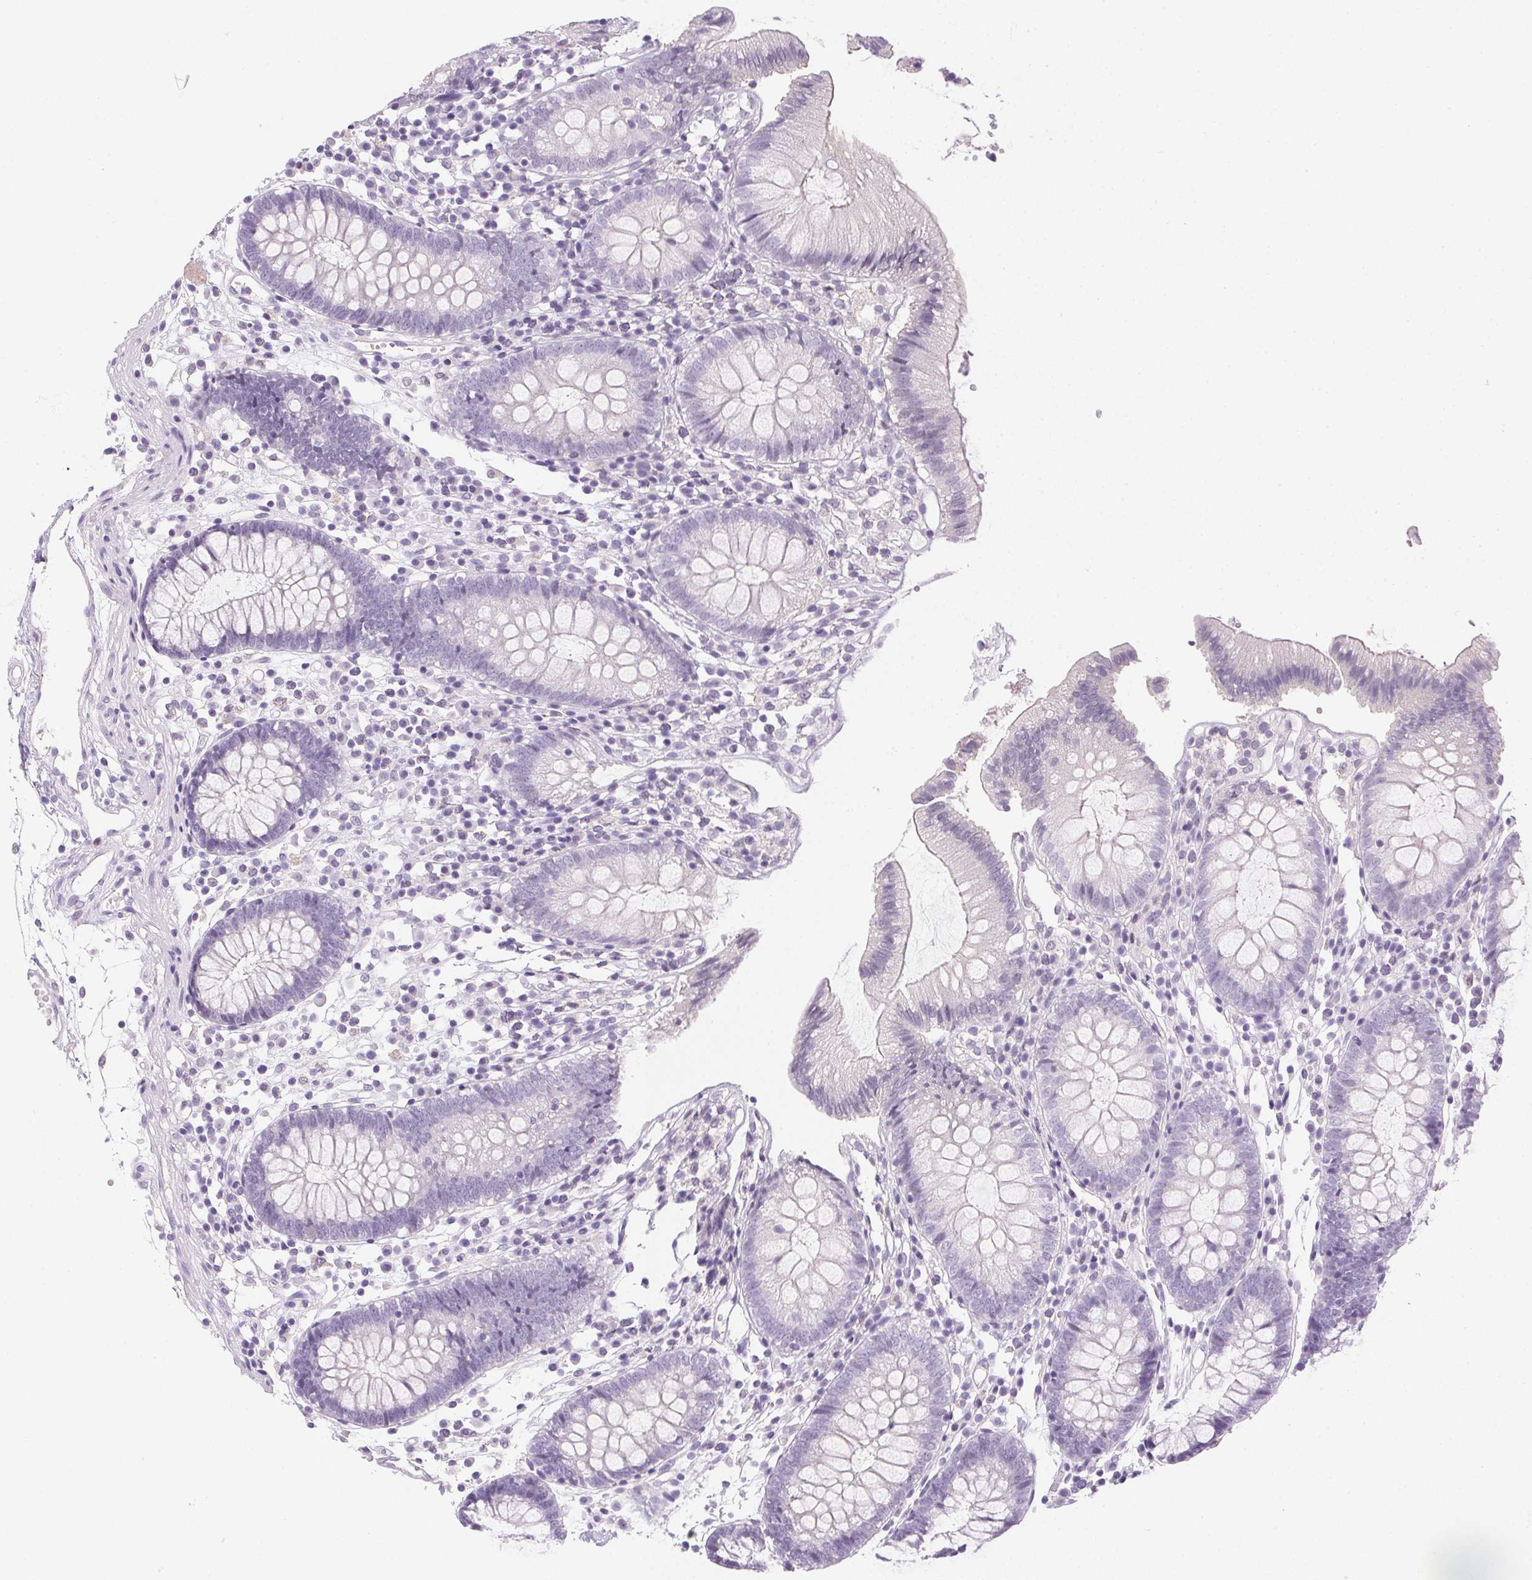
{"staining": {"intensity": "negative", "quantity": "none", "location": "none"}, "tissue": "colon", "cell_type": "Endothelial cells", "image_type": "normal", "snomed": [{"axis": "morphology", "description": "Normal tissue, NOS"}, {"axis": "morphology", "description": "Adenocarcinoma, NOS"}, {"axis": "topography", "description": "Colon"}], "caption": "Immunohistochemistry (IHC) of unremarkable colon shows no positivity in endothelial cells.", "gene": "PRL", "patient": {"sex": "male", "age": 83}}